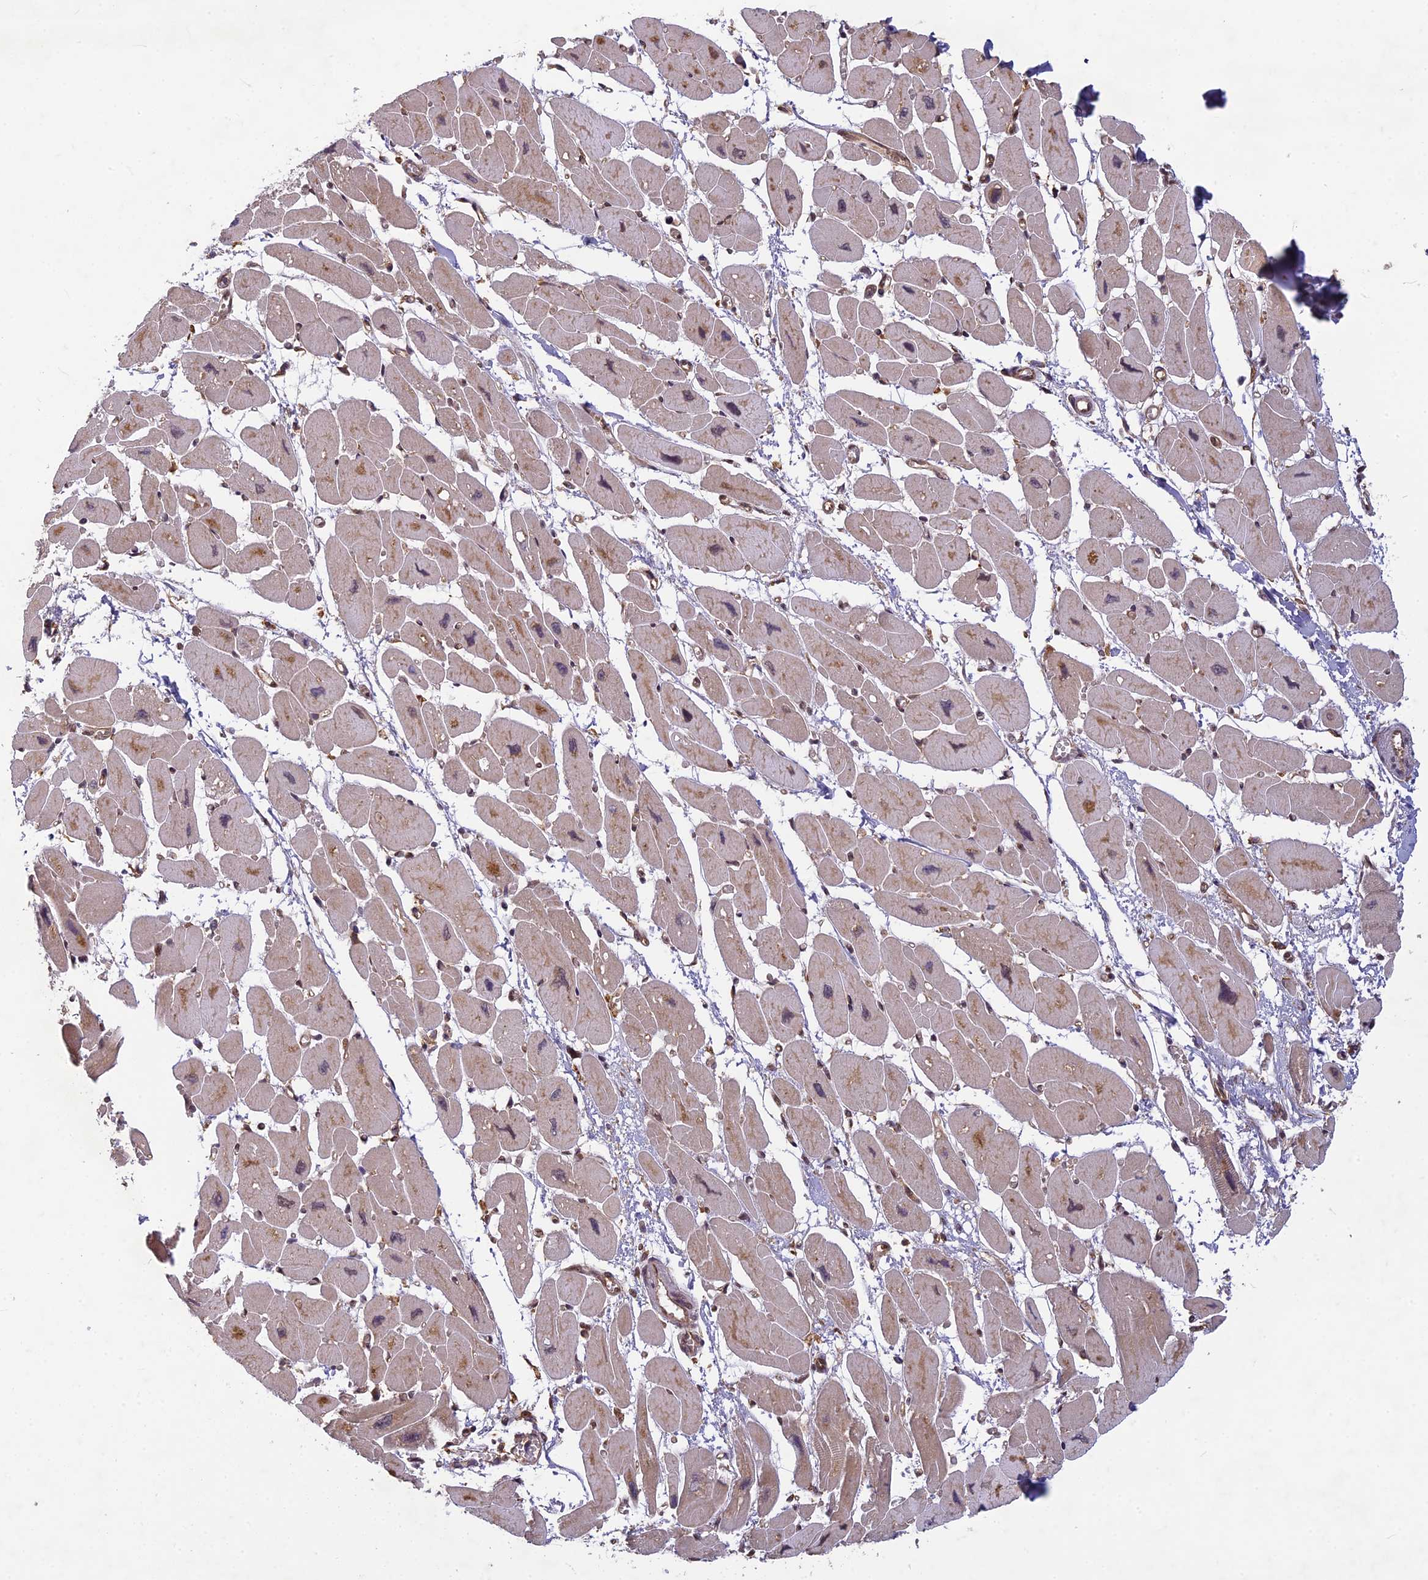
{"staining": {"intensity": "moderate", "quantity": ">75%", "location": "cytoplasmic/membranous"}, "tissue": "heart muscle", "cell_type": "Cardiomyocytes", "image_type": "normal", "snomed": [{"axis": "morphology", "description": "Normal tissue, NOS"}, {"axis": "topography", "description": "Heart"}], "caption": "This micrograph reveals immunohistochemistry staining of unremarkable human heart muscle, with medium moderate cytoplasmic/membranous expression in approximately >75% of cardiomyocytes.", "gene": "TCF25", "patient": {"sex": "female", "age": 54}}